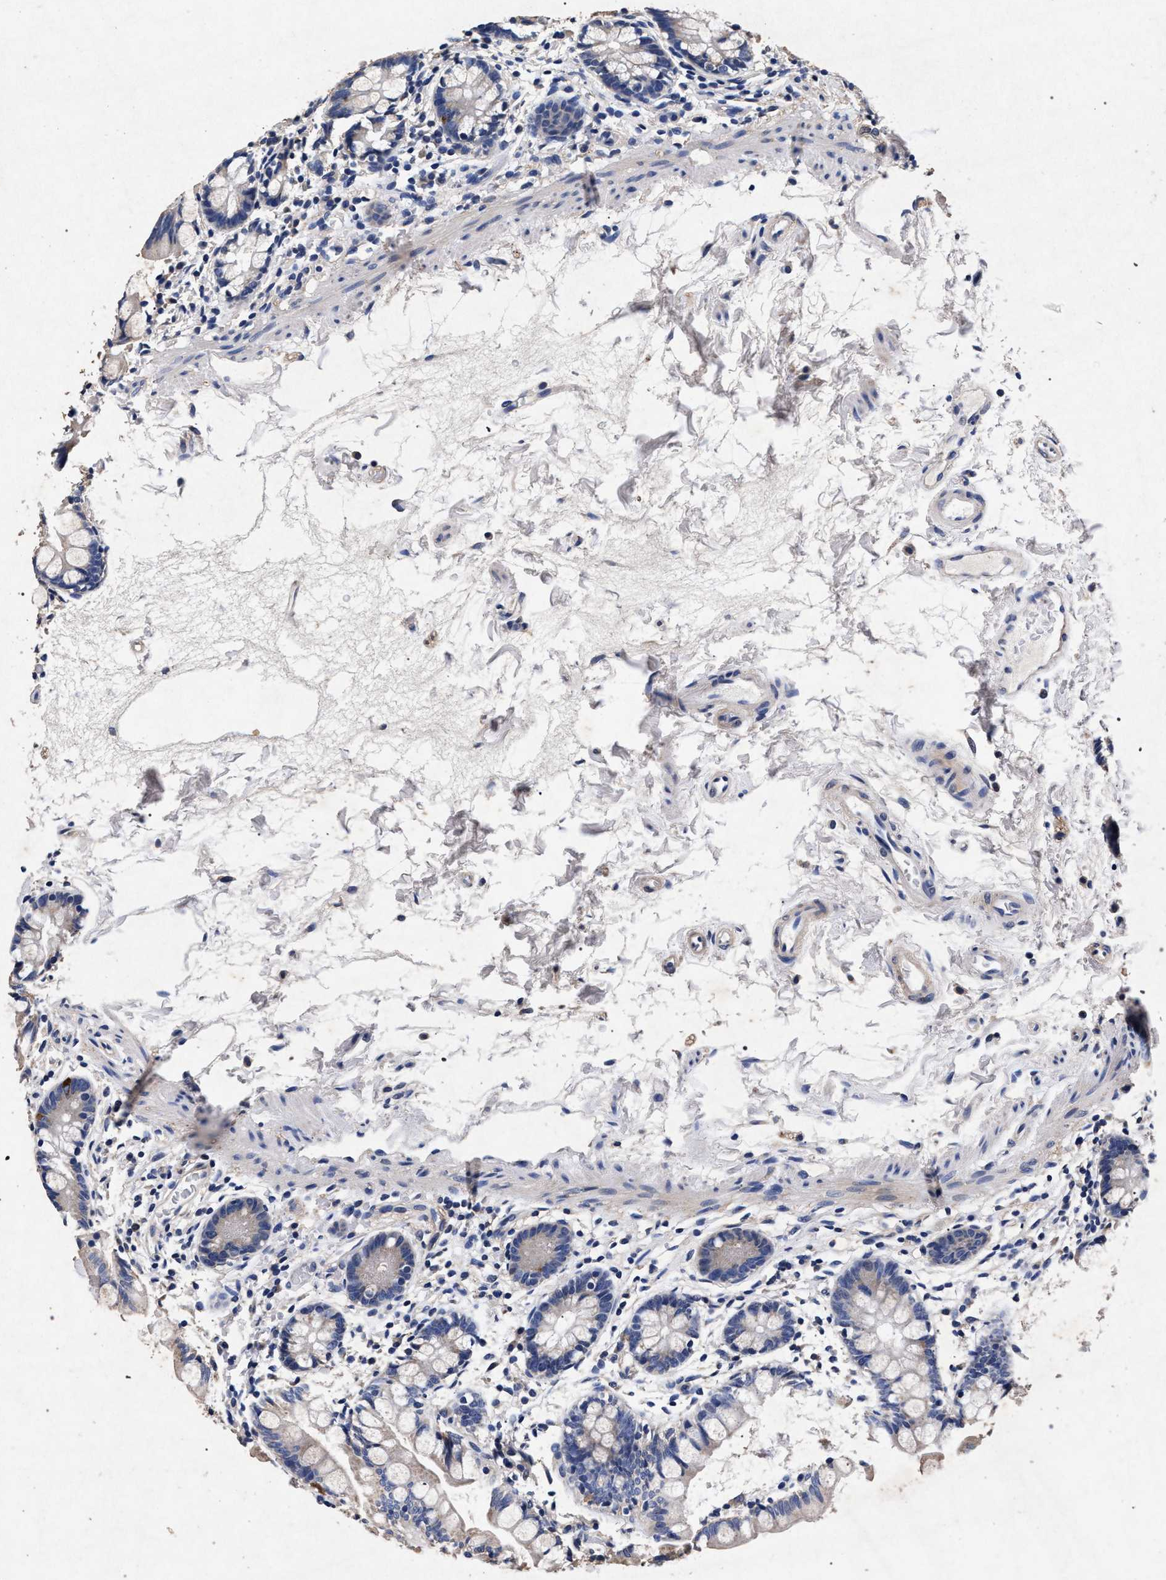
{"staining": {"intensity": "negative", "quantity": "none", "location": "none"}, "tissue": "small intestine", "cell_type": "Glandular cells", "image_type": "normal", "snomed": [{"axis": "morphology", "description": "Normal tissue, NOS"}, {"axis": "topography", "description": "Small intestine"}], "caption": "Immunohistochemistry (IHC) of normal small intestine shows no expression in glandular cells. (DAB (3,3'-diaminobenzidine) IHC visualized using brightfield microscopy, high magnification).", "gene": "ATP1A2", "patient": {"sex": "female", "age": 84}}